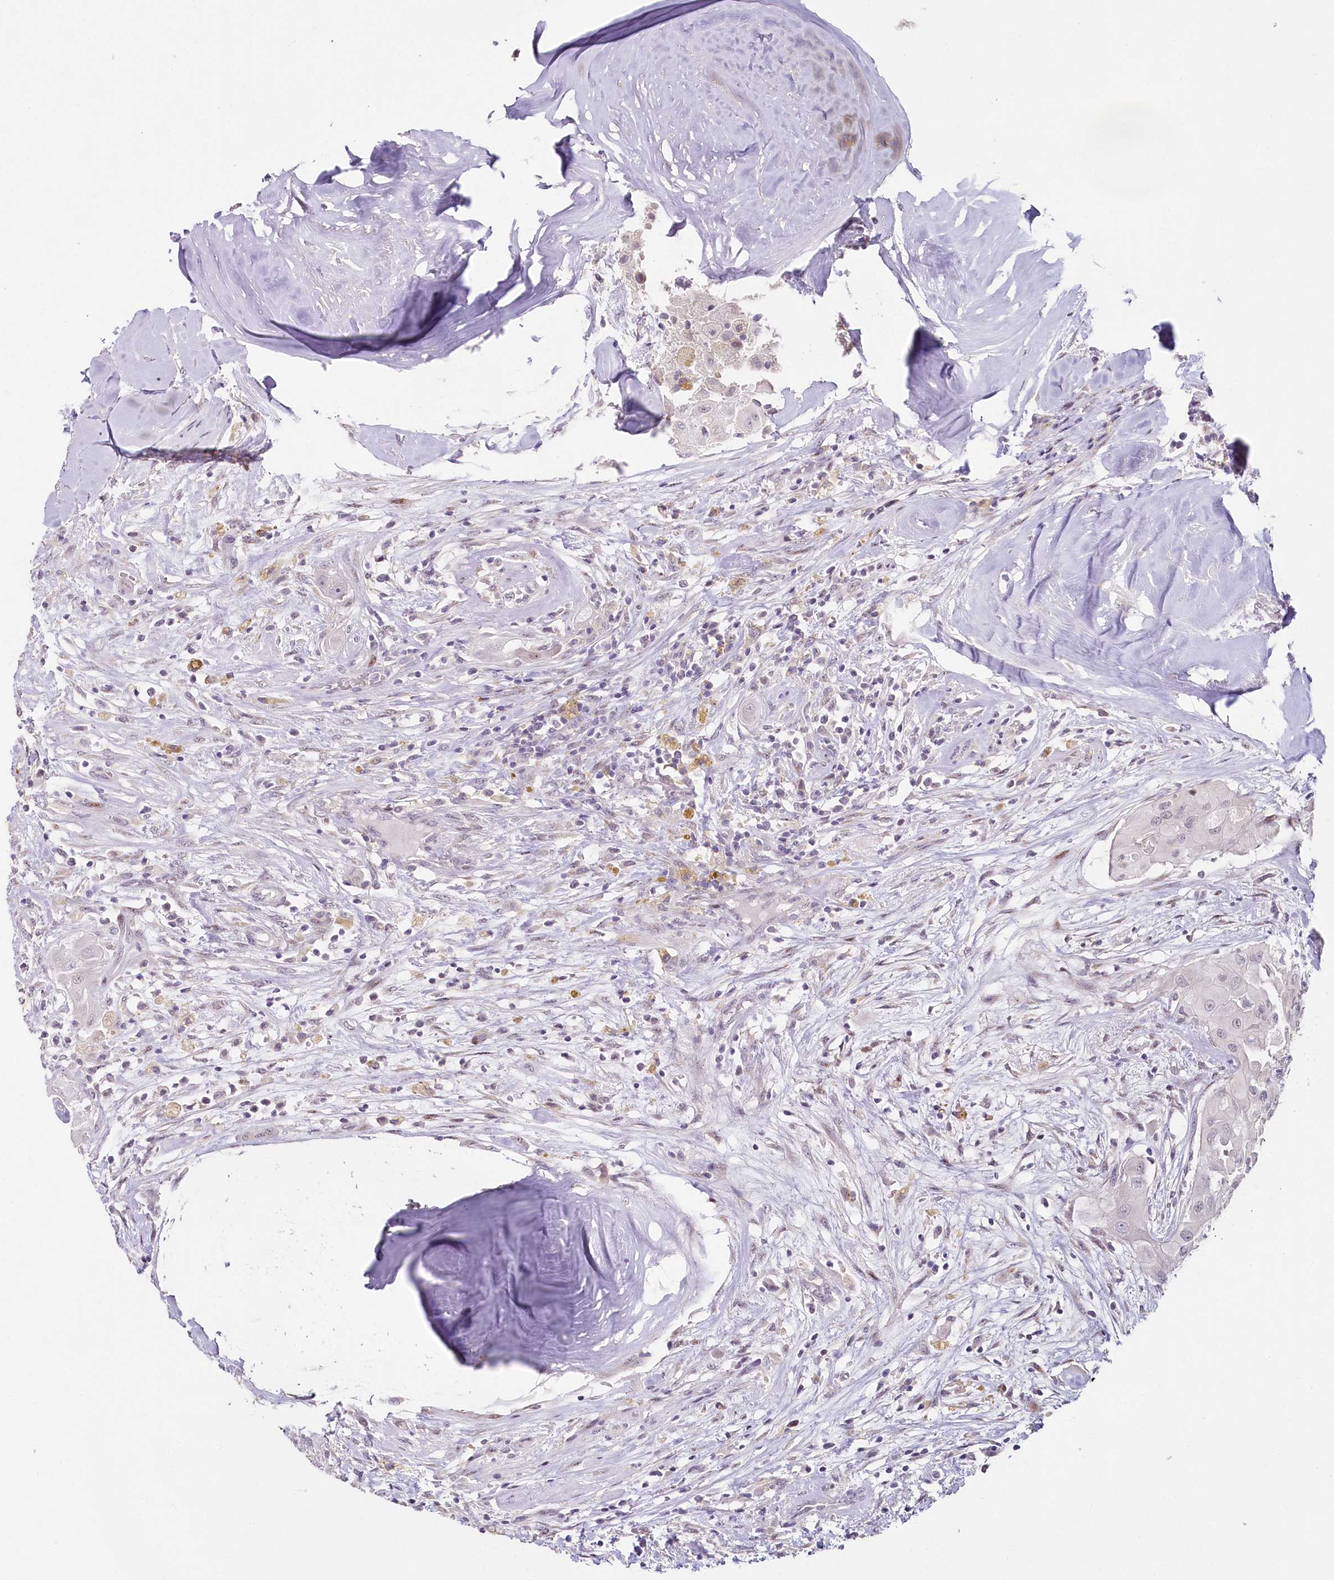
{"staining": {"intensity": "negative", "quantity": "none", "location": "none"}, "tissue": "thyroid cancer", "cell_type": "Tumor cells", "image_type": "cancer", "snomed": [{"axis": "morphology", "description": "Papillary adenocarcinoma, NOS"}, {"axis": "topography", "description": "Thyroid gland"}], "caption": "This is a micrograph of IHC staining of papillary adenocarcinoma (thyroid), which shows no expression in tumor cells. (DAB IHC with hematoxylin counter stain).", "gene": "HPD", "patient": {"sex": "female", "age": 59}}